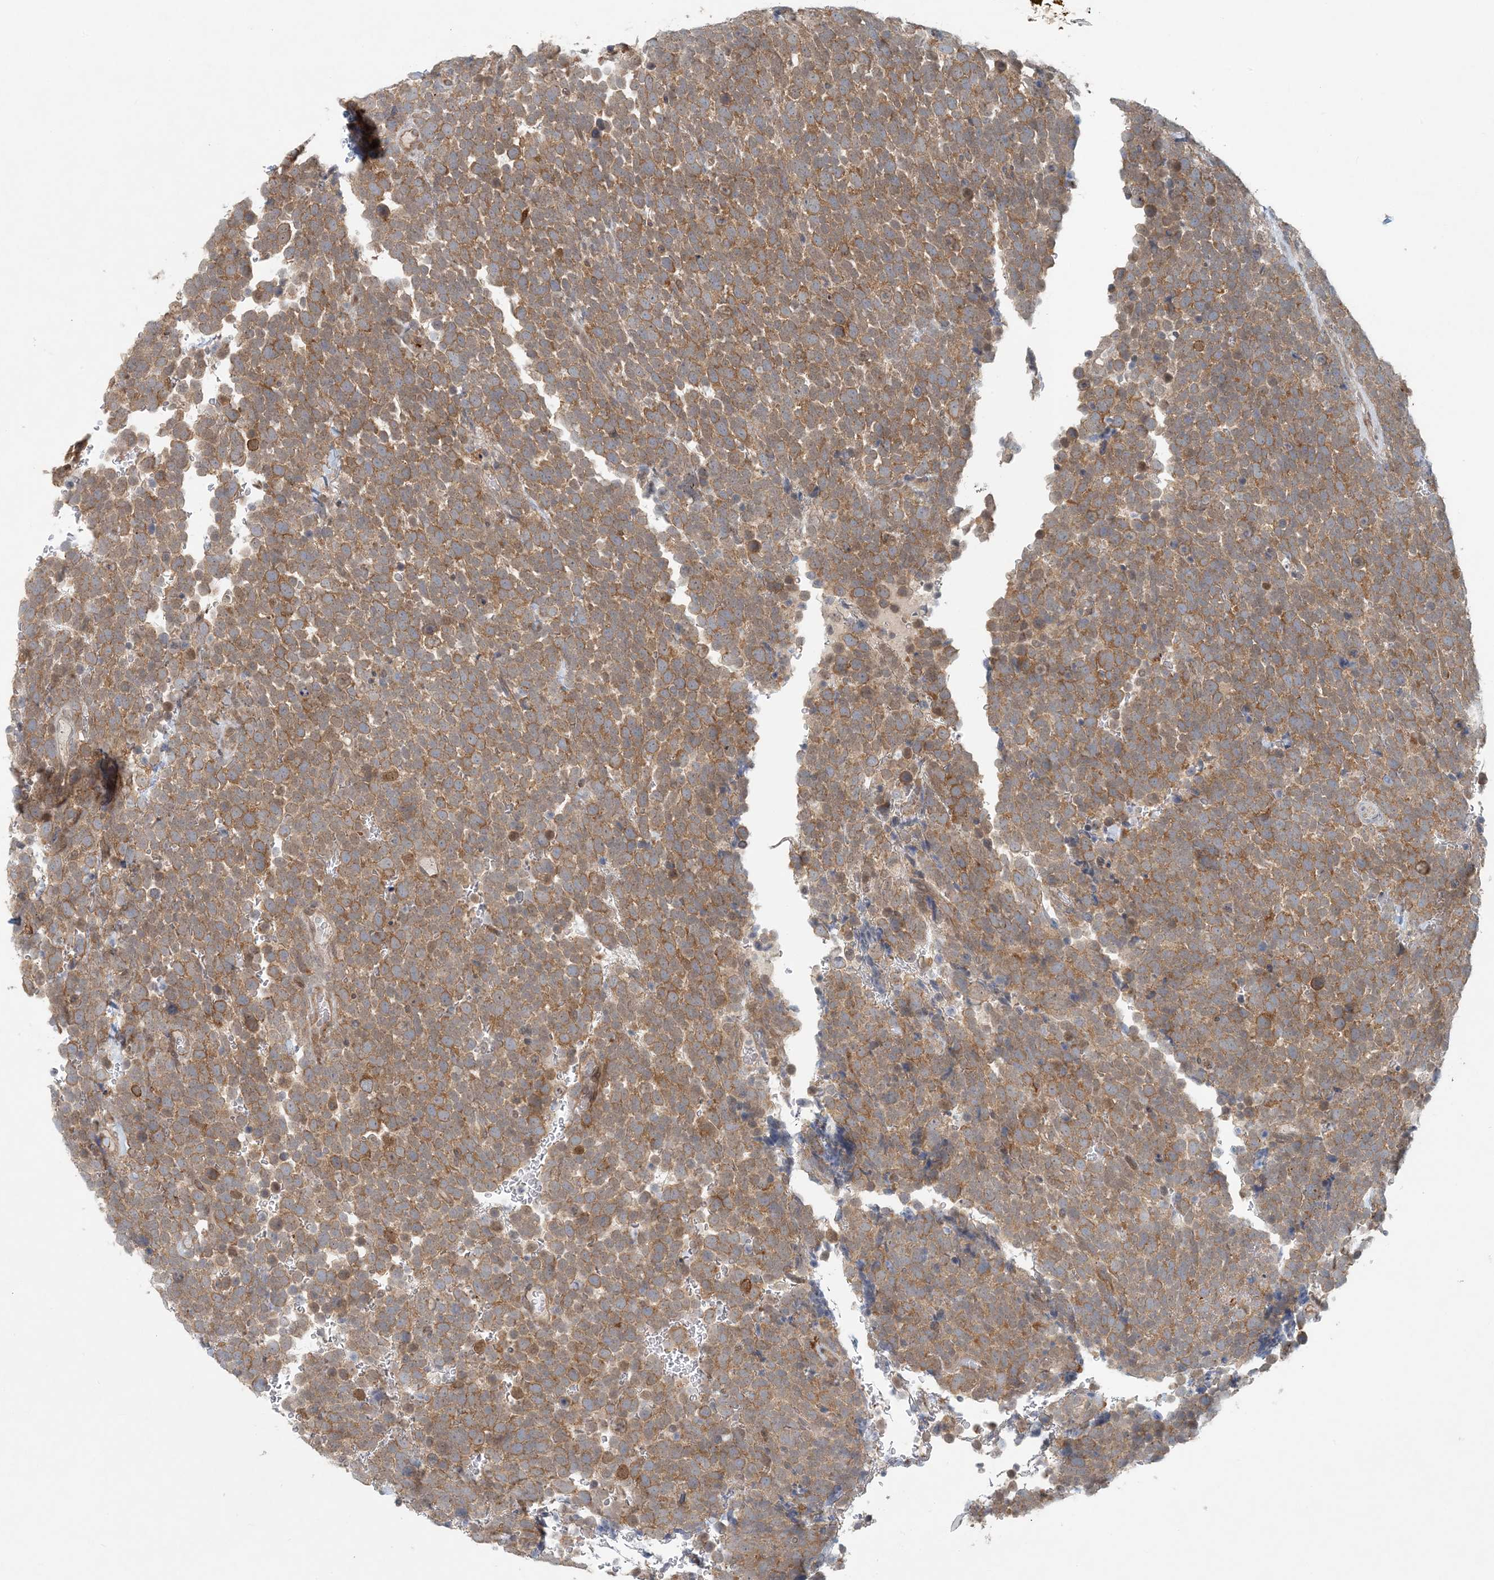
{"staining": {"intensity": "moderate", "quantity": ">75%", "location": "cytoplasmic/membranous"}, "tissue": "urothelial cancer", "cell_type": "Tumor cells", "image_type": "cancer", "snomed": [{"axis": "morphology", "description": "Urothelial carcinoma, High grade"}, {"axis": "topography", "description": "Urinary bladder"}], "caption": "Immunohistochemical staining of urothelial cancer exhibits moderate cytoplasmic/membranous protein positivity in approximately >75% of tumor cells. The protein is stained brown, and the nuclei are stained in blue (DAB IHC with brightfield microscopy, high magnification).", "gene": "OBI1", "patient": {"sex": "female", "age": 82}}